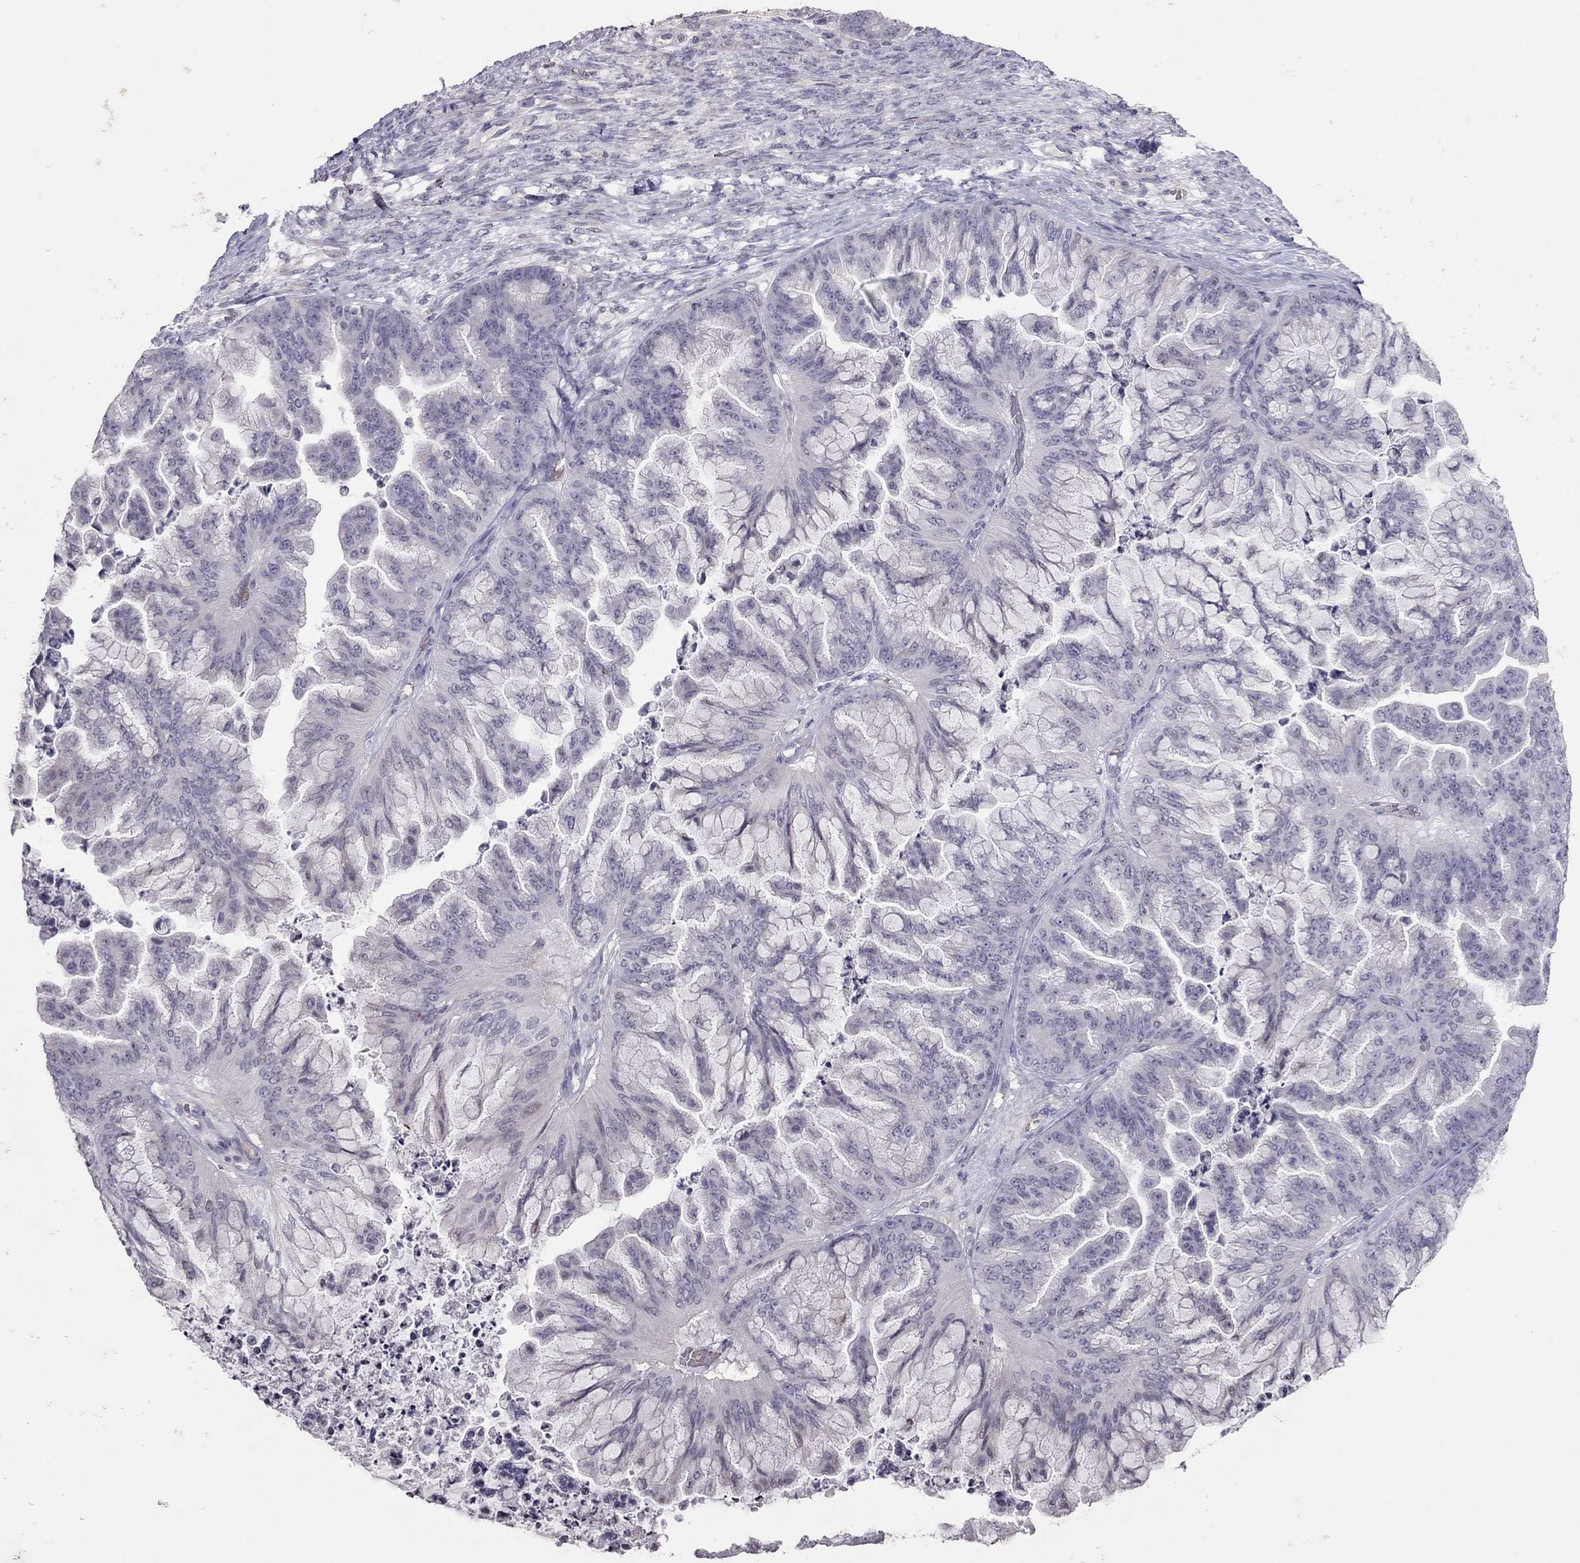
{"staining": {"intensity": "negative", "quantity": "none", "location": "none"}, "tissue": "ovarian cancer", "cell_type": "Tumor cells", "image_type": "cancer", "snomed": [{"axis": "morphology", "description": "Cystadenocarcinoma, mucinous, NOS"}, {"axis": "topography", "description": "Ovary"}], "caption": "The image demonstrates no staining of tumor cells in ovarian cancer. The staining was performed using DAB (3,3'-diaminobenzidine) to visualize the protein expression in brown, while the nuclei were stained in blue with hematoxylin (Magnification: 20x).", "gene": "TSHB", "patient": {"sex": "female", "age": 67}}